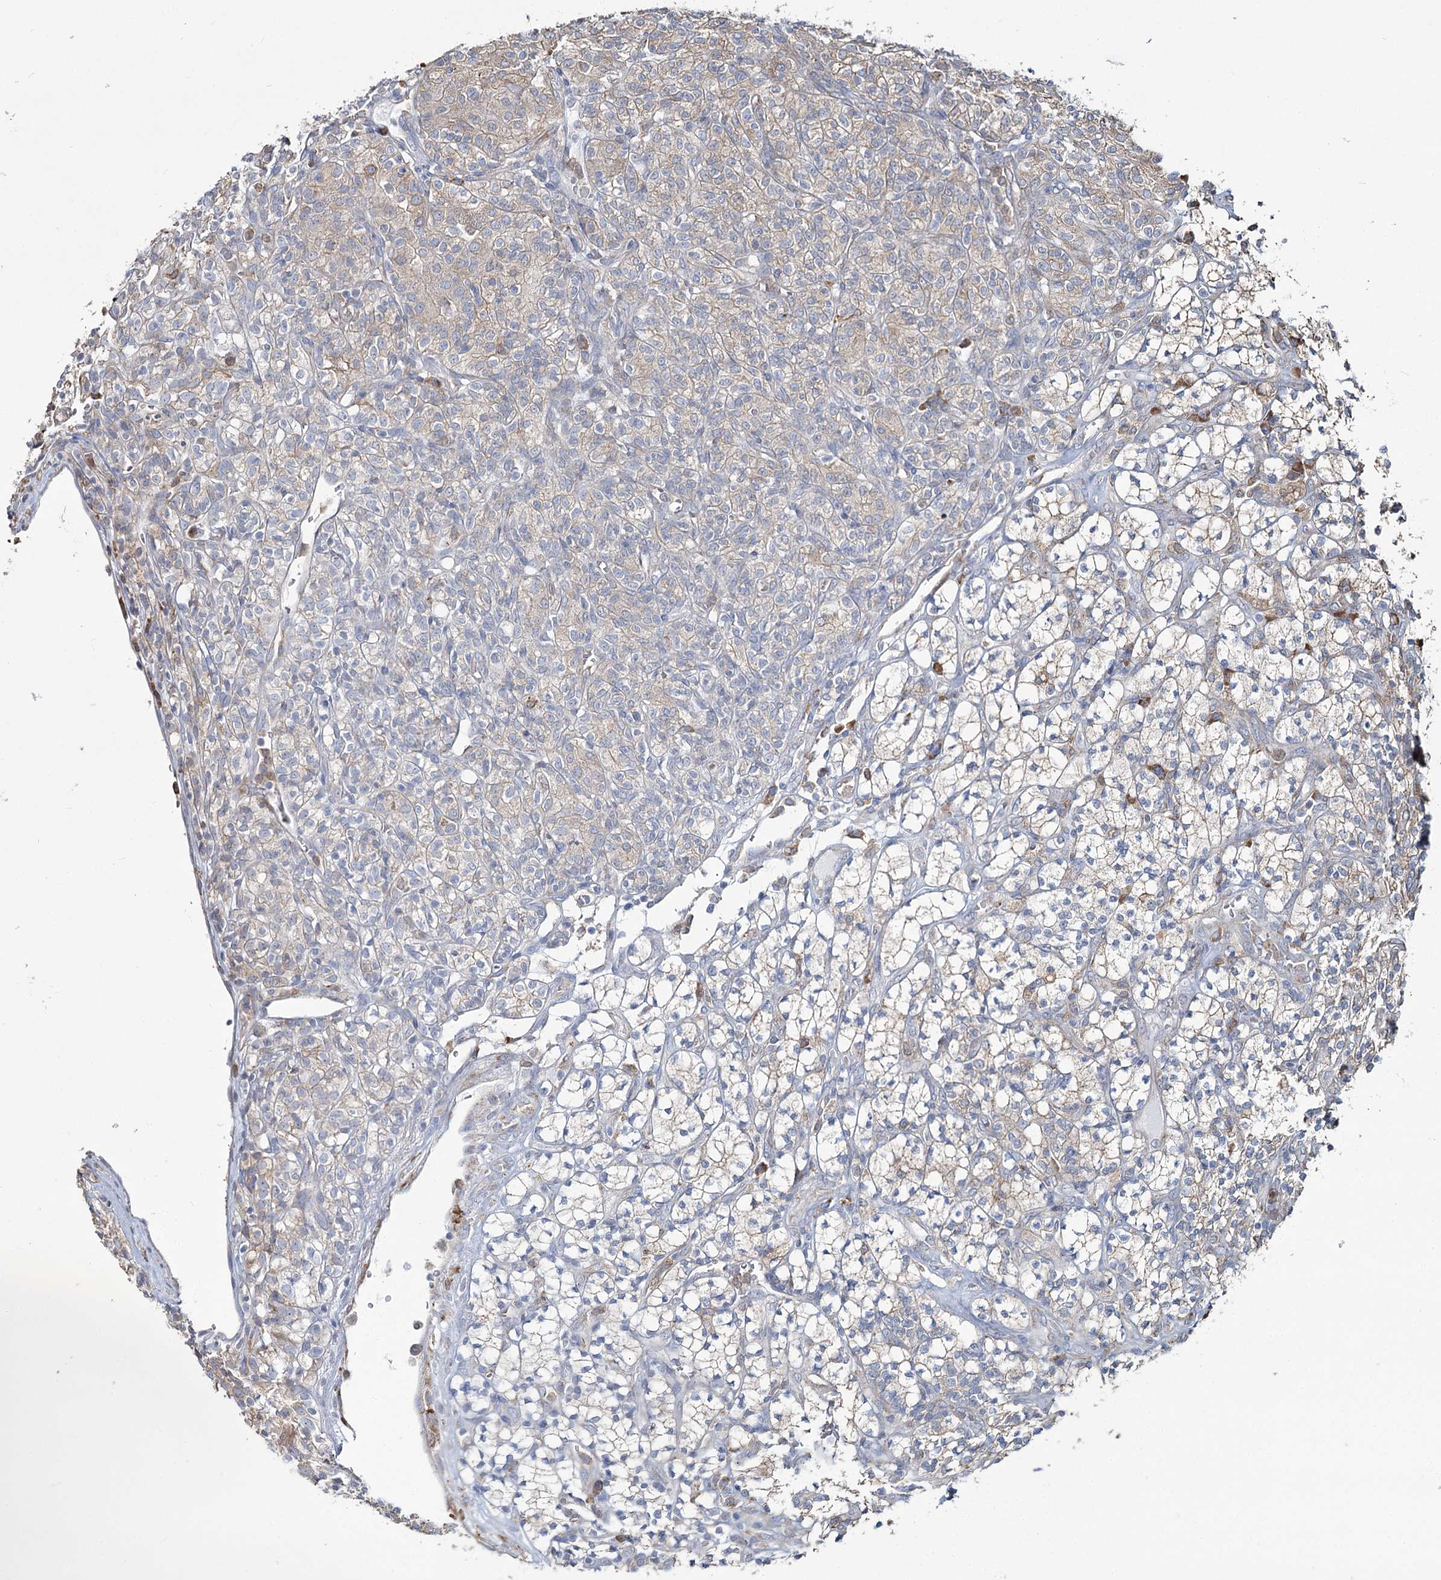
{"staining": {"intensity": "negative", "quantity": "none", "location": "none"}, "tissue": "renal cancer", "cell_type": "Tumor cells", "image_type": "cancer", "snomed": [{"axis": "morphology", "description": "Adenocarcinoma, NOS"}, {"axis": "topography", "description": "Kidney"}], "caption": "The image exhibits no significant positivity in tumor cells of renal cancer (adenocarcinoma).", "gene": "ZCCHC9", "patient": {"sex": "male", "age": 77}}